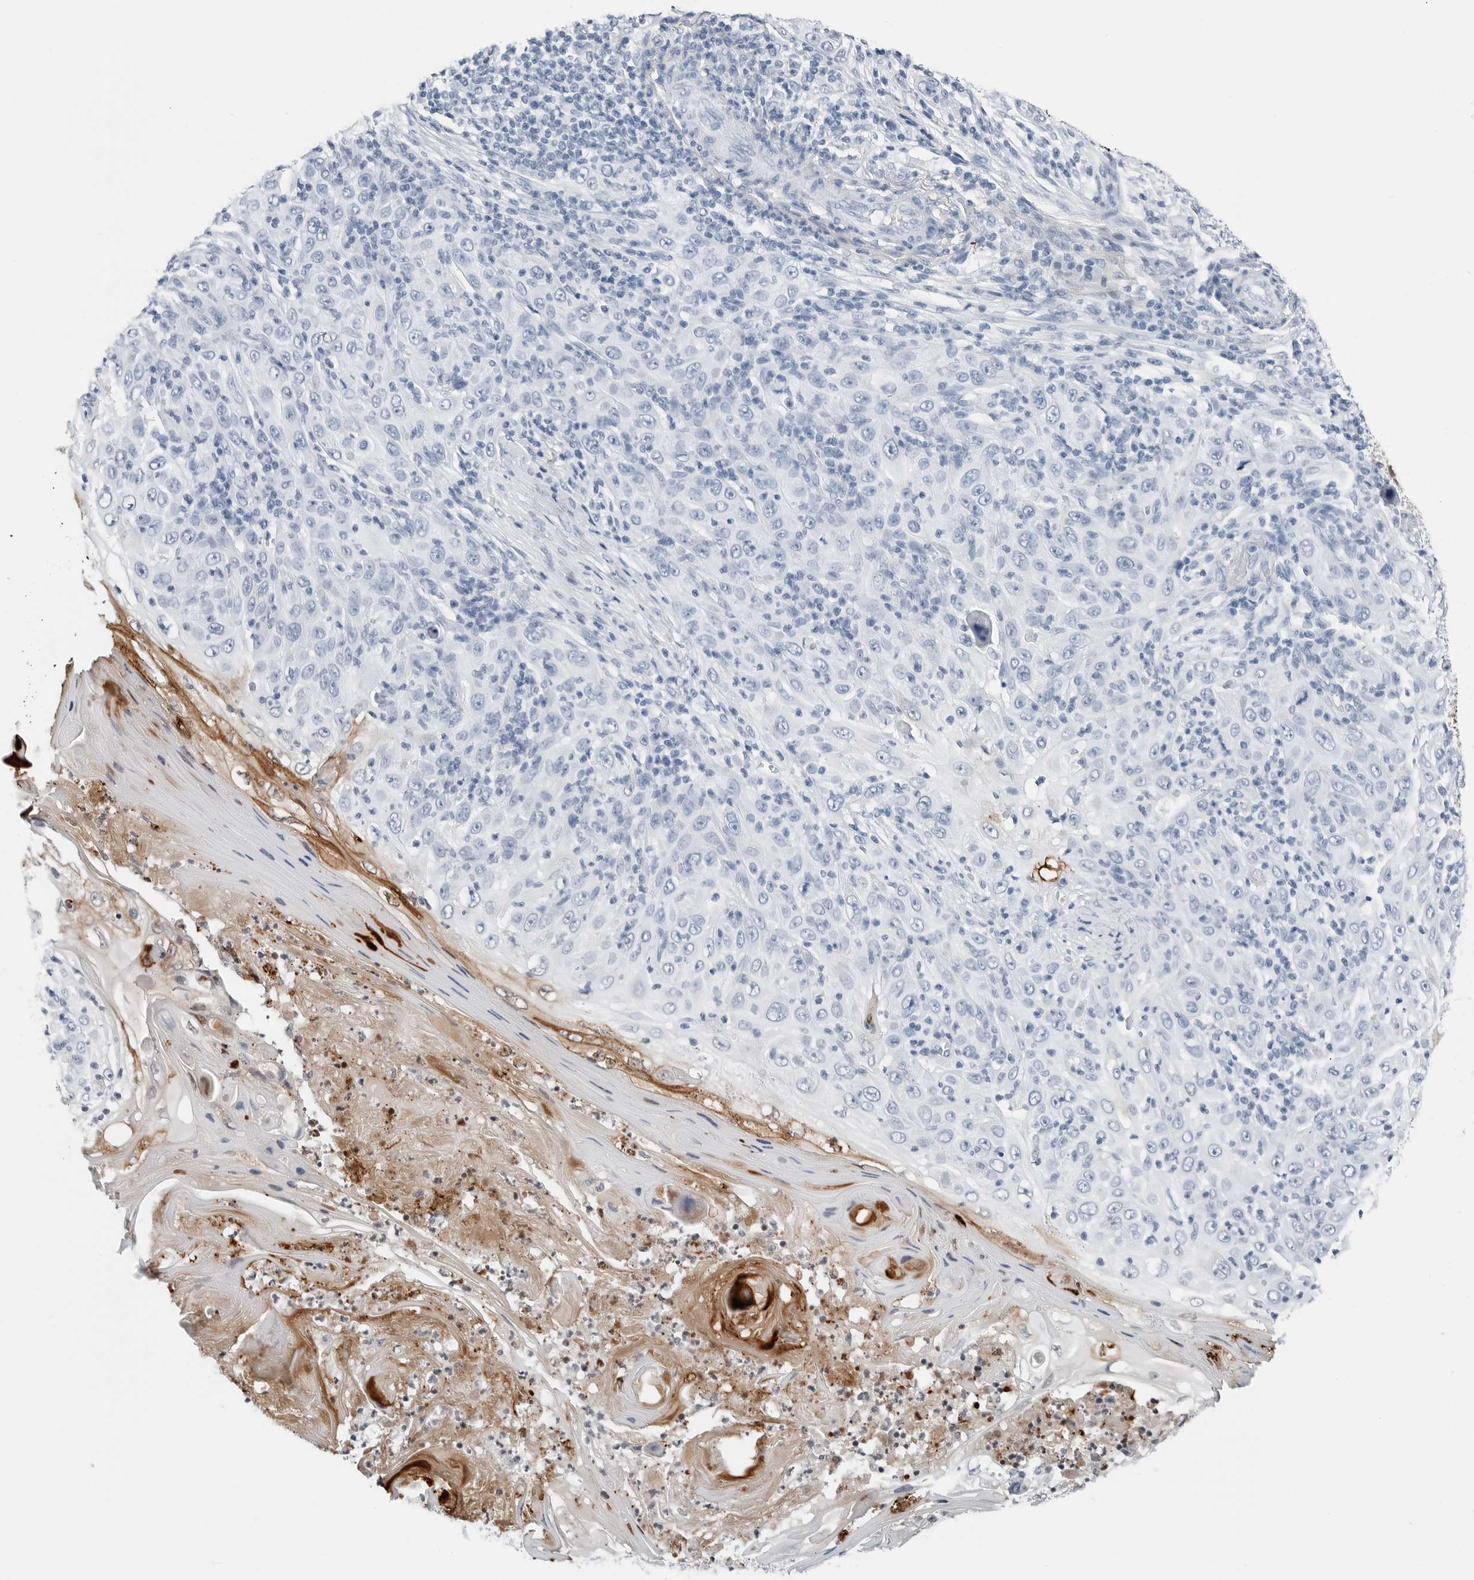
{"staining": {"intensity": "negative", "quantity": "none", "location": "none"}, "tissue": "skin cancer", "cell_type": "Tumor cells", "image_type": "cancer", "snomed": [{"axis": "morphology", "description": "Squamous cell carcinoma, NOS"}, {"axis": "topography", "description": "Skin"}], "caption": "The micrograph demonstrates no staining of tumor cells in squamous cell carcinoma (skin). (DAB (3,3'-diaminobenzidine) immunohistochemistry (IHC) visualized using brightfield microscopy, high magnification).", "gene": "SLPI", "patient": {"sex": "female", "age": 88}}